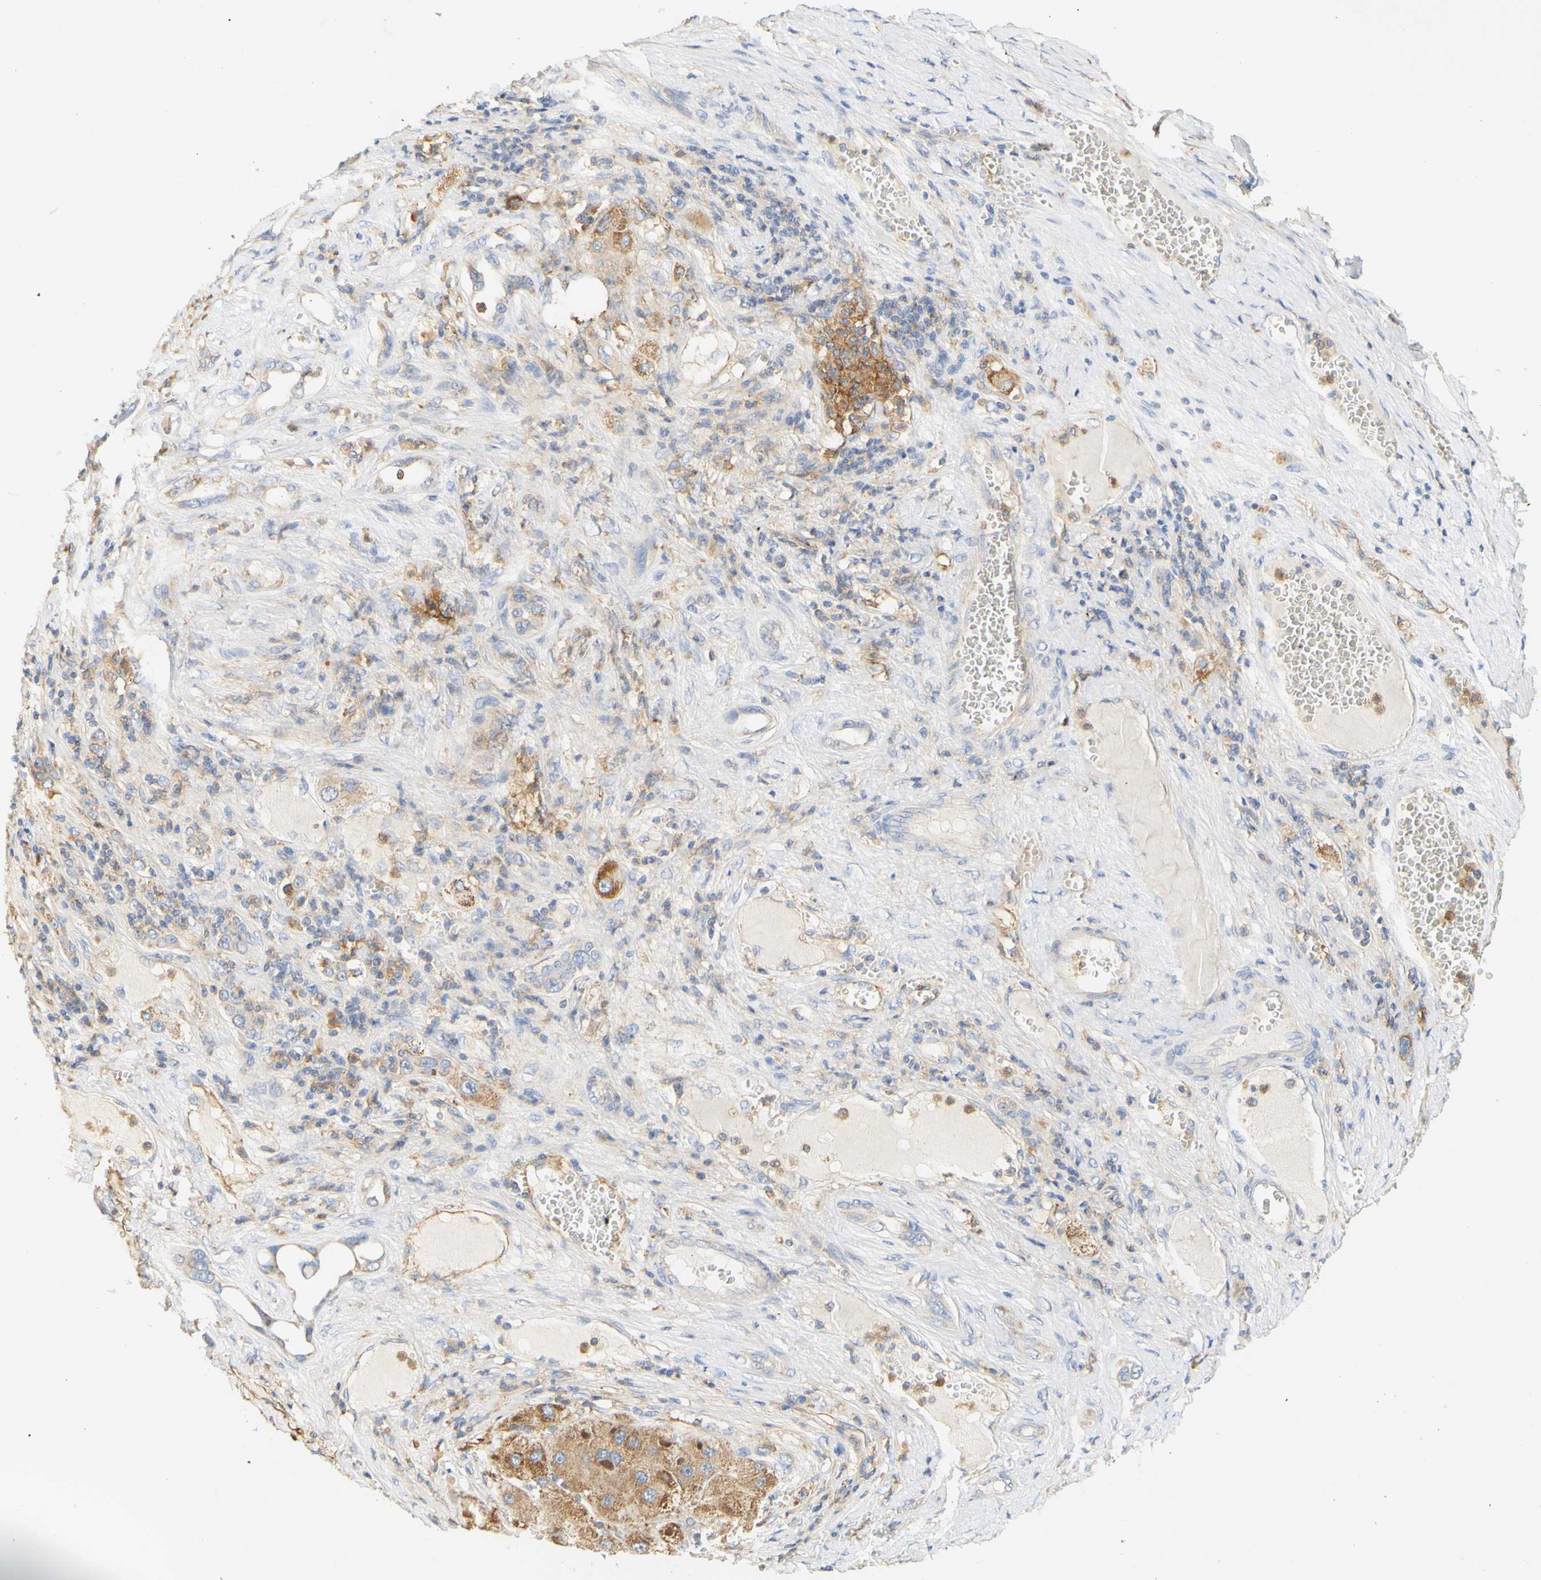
{"staining": {"intensity": "moderate", "quantity": ">75%", "location": "cytoplasmic/membranous"}, "tissue": "liver cancer", "cell_type": "Tumor cells", "image_type": "cancer", "snomed": [{"axis": "morphology", "description": "Carcinoma, Hepatocellular, NOS"}, {"axis": "topography", "description": "Liver"}], "caption": "Brown immunohistochemical staining in liver cancer shows moderate cytoplasmic/membranous staining in approximately >75% of tumor cells.", "gene": "PCDH7", "patient": {"sex": "female", "age": 73}}